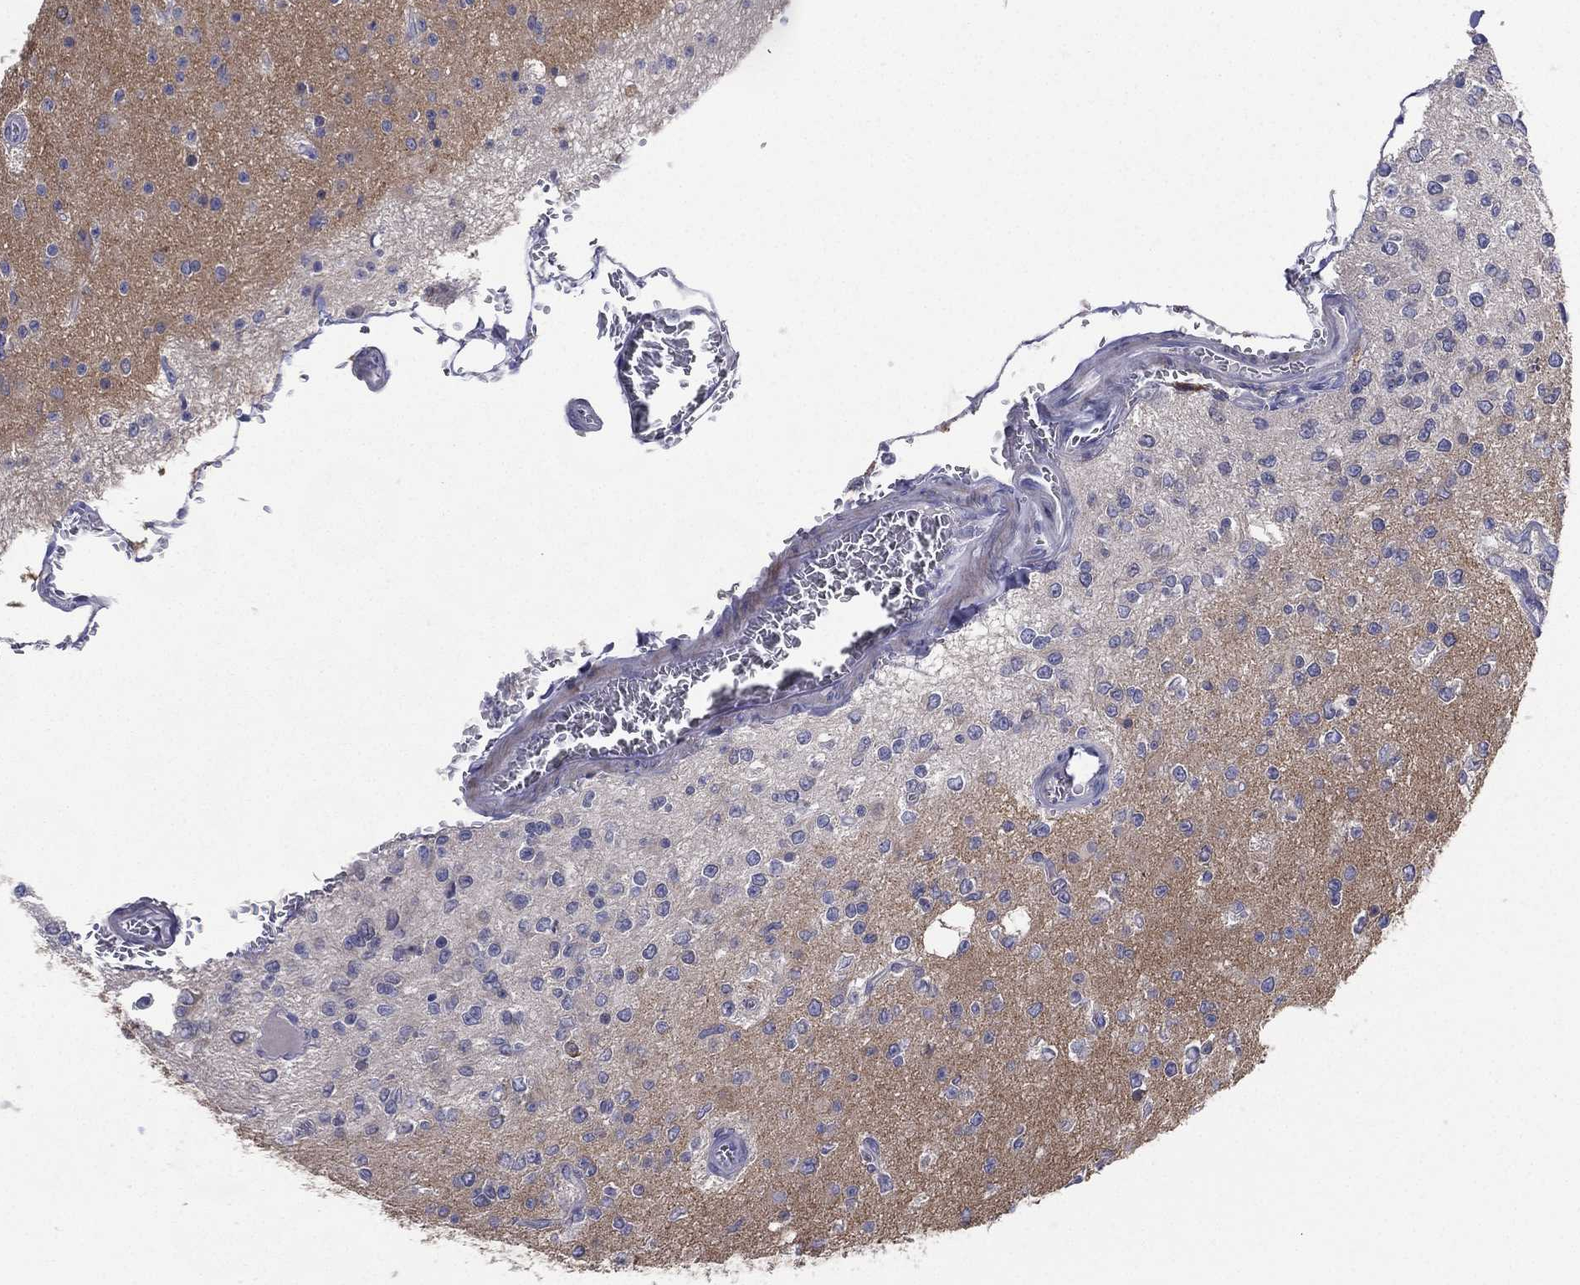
{"staining": {"intensity": "negative", "quantity": "none", "location": "none"}, "tissue": "glioma", "cell_type": "Tumor cells", "image_type": "cancer", "snomed": [{"axis": "morphology", "description": "Glioma, malignant, Low grade"}, {"axis": "topography", "description": "Brain"}], "caption": "This is an immunohistochemistry image of glioma. There is no staining in tumor cells.", "gene": "PWWP3A", "patient": {"sex": "female", "age": 45}}